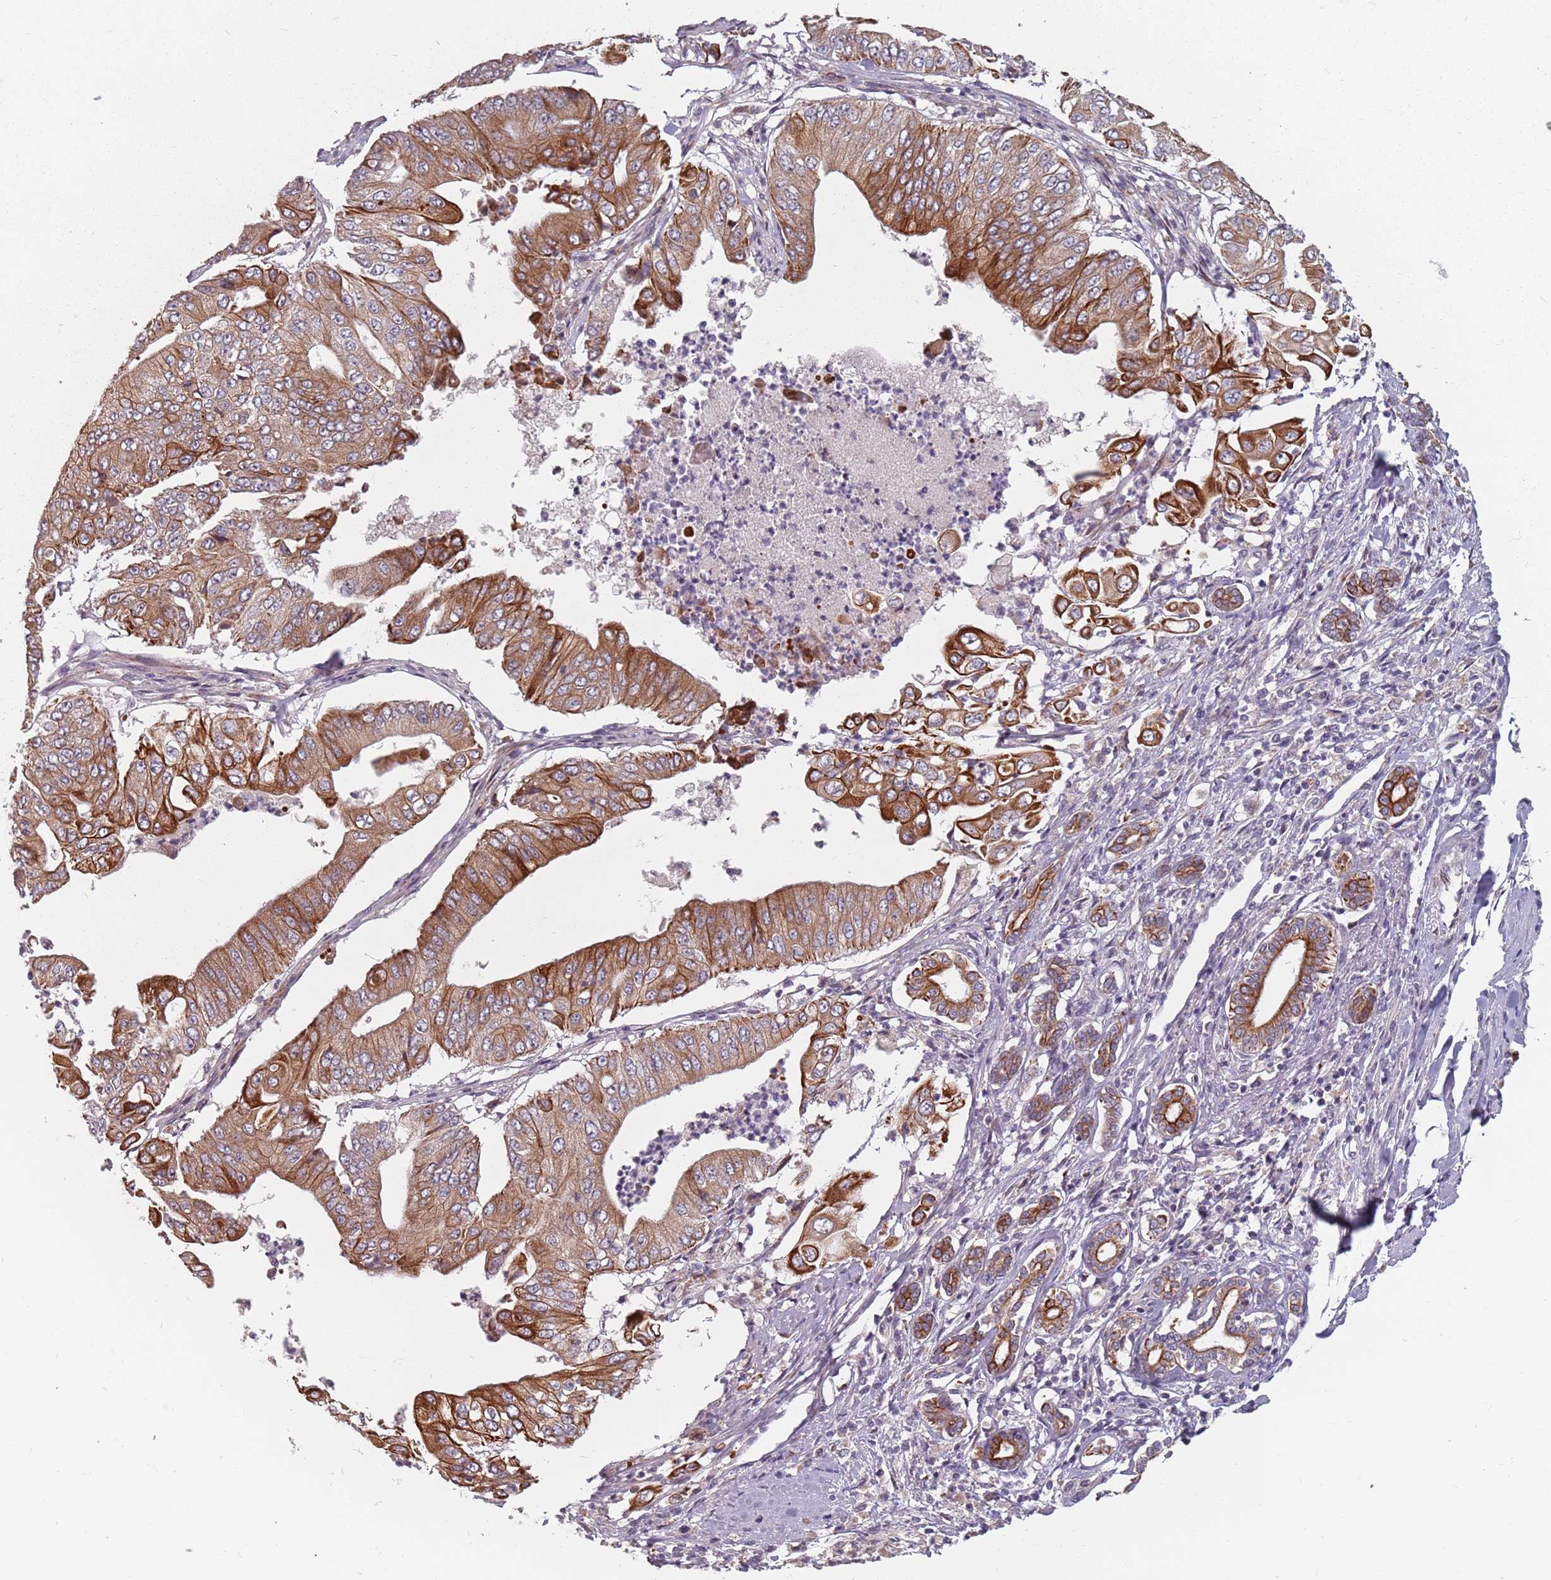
{"staining": {"intensity": "moderate", "quantity": ">75%", "location": "cytoplasmic/membranous"}, "tissue": "pancreatic cancer", "cell_type": "Tumor cells", "image_type": "cancer", "snomed": [{"axis": "morphology", "description": "Adenocarcinoma, NOS"}, {"axis": "topography", "description": "Pancreas"}], "caption": "About >75% of tumor cells in human pancreatic adenocarcinoma show moderate cytoplasmic/membranous protein staining as visualized by brown immunohistochemical staining.", "gene": "ADAL", "patient": {"sex": "female", "age": 77}}